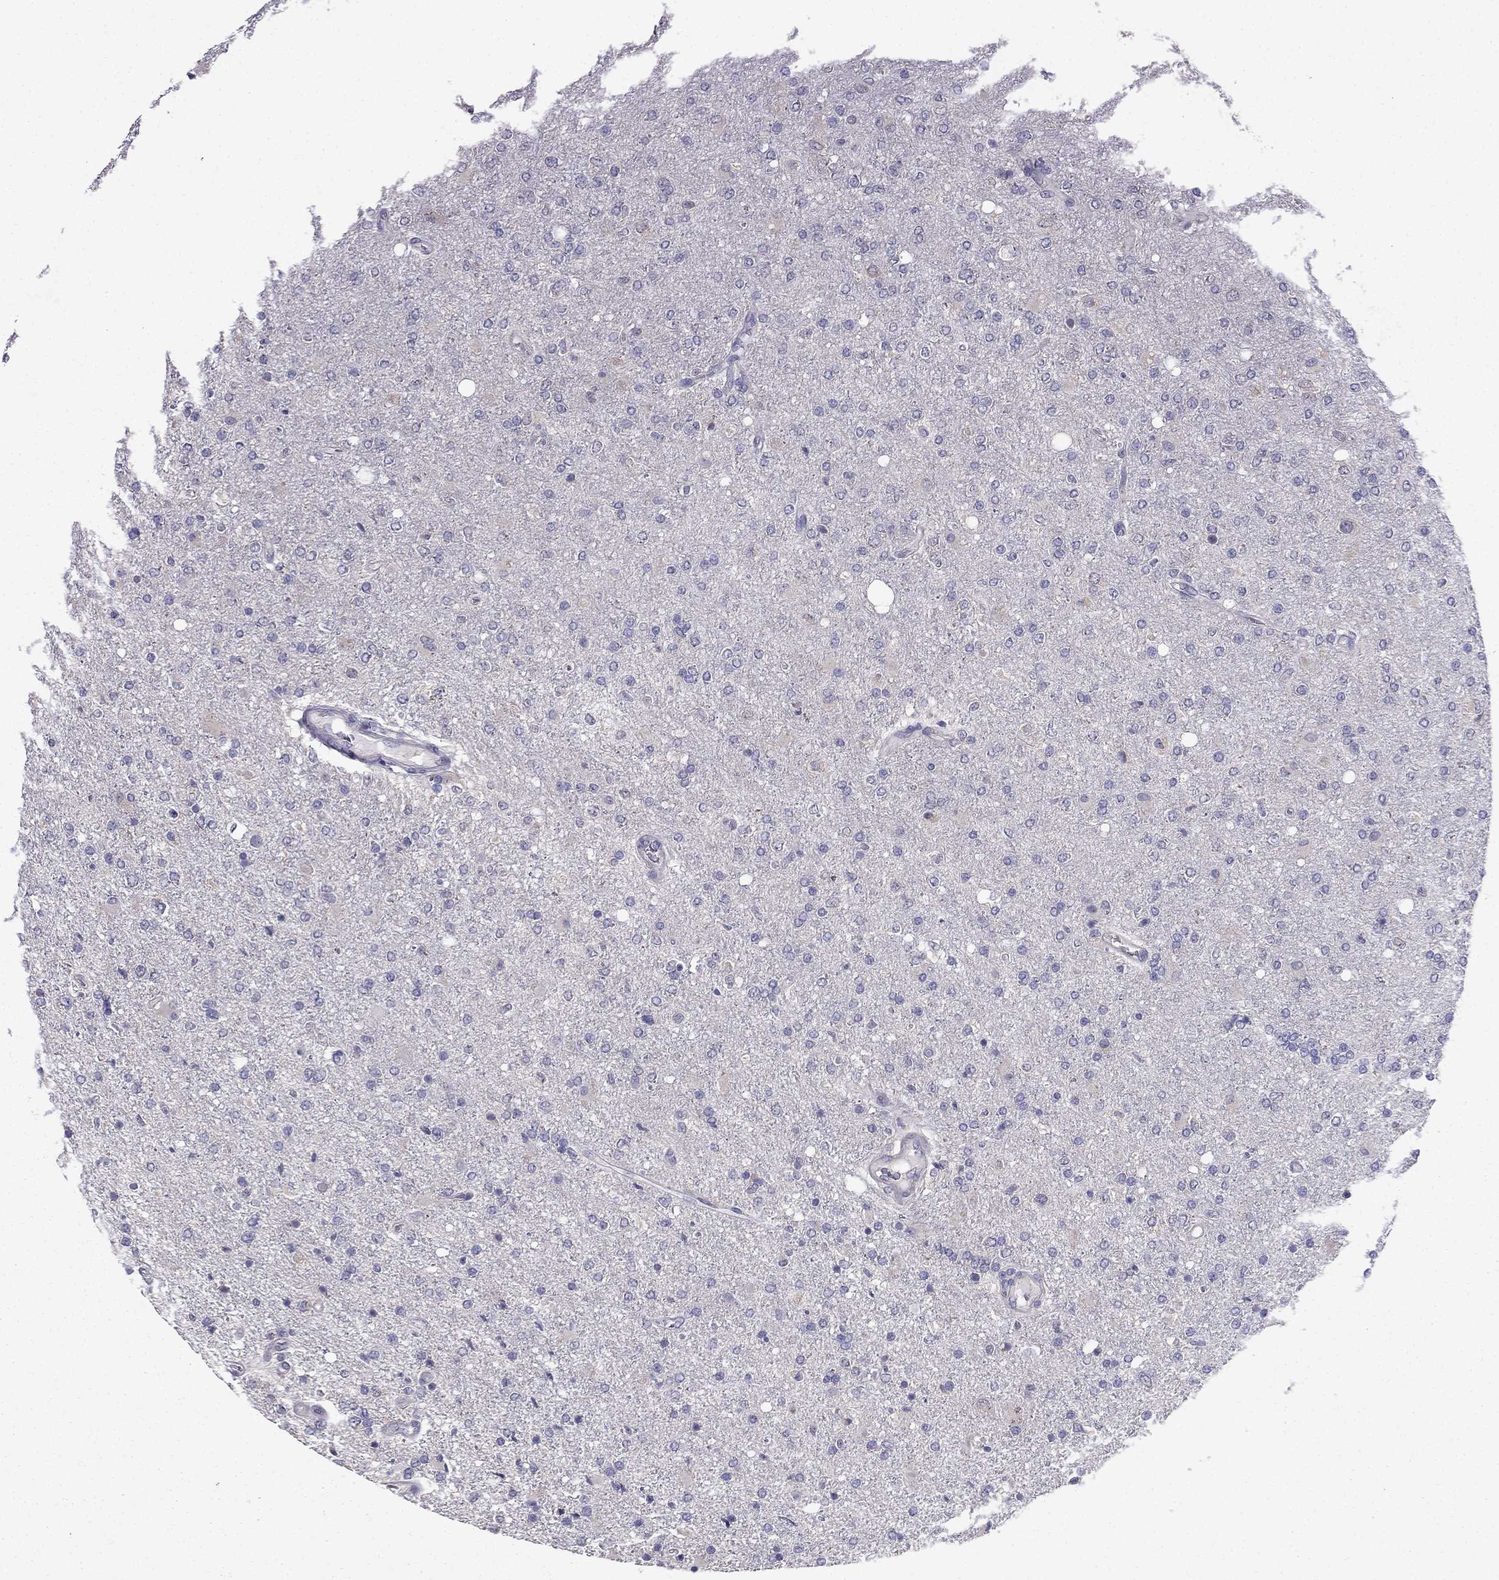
{"staining": {"intensity": "negative", "quantity": "none", "location": "none"}, "tissue": "glioma", "cell_type": "Tumor cells", "image_type": "cancer", "snomed": [{"axis": "morphology", "description": "Glioma, malignant, High grade"}, {"axis": "topography", "description": "Cerebral cortex"}], "caption": "The photomicrograph displays no significant staining in tumor cells of glioma. The staining is performed using DAB (3,3'-diaminobenzidine) brown chromogen with nuclei counter-stained in using hematoxylin.", "gene": "SCNN1D", "patient": {"sex": "male", "age": 70}}